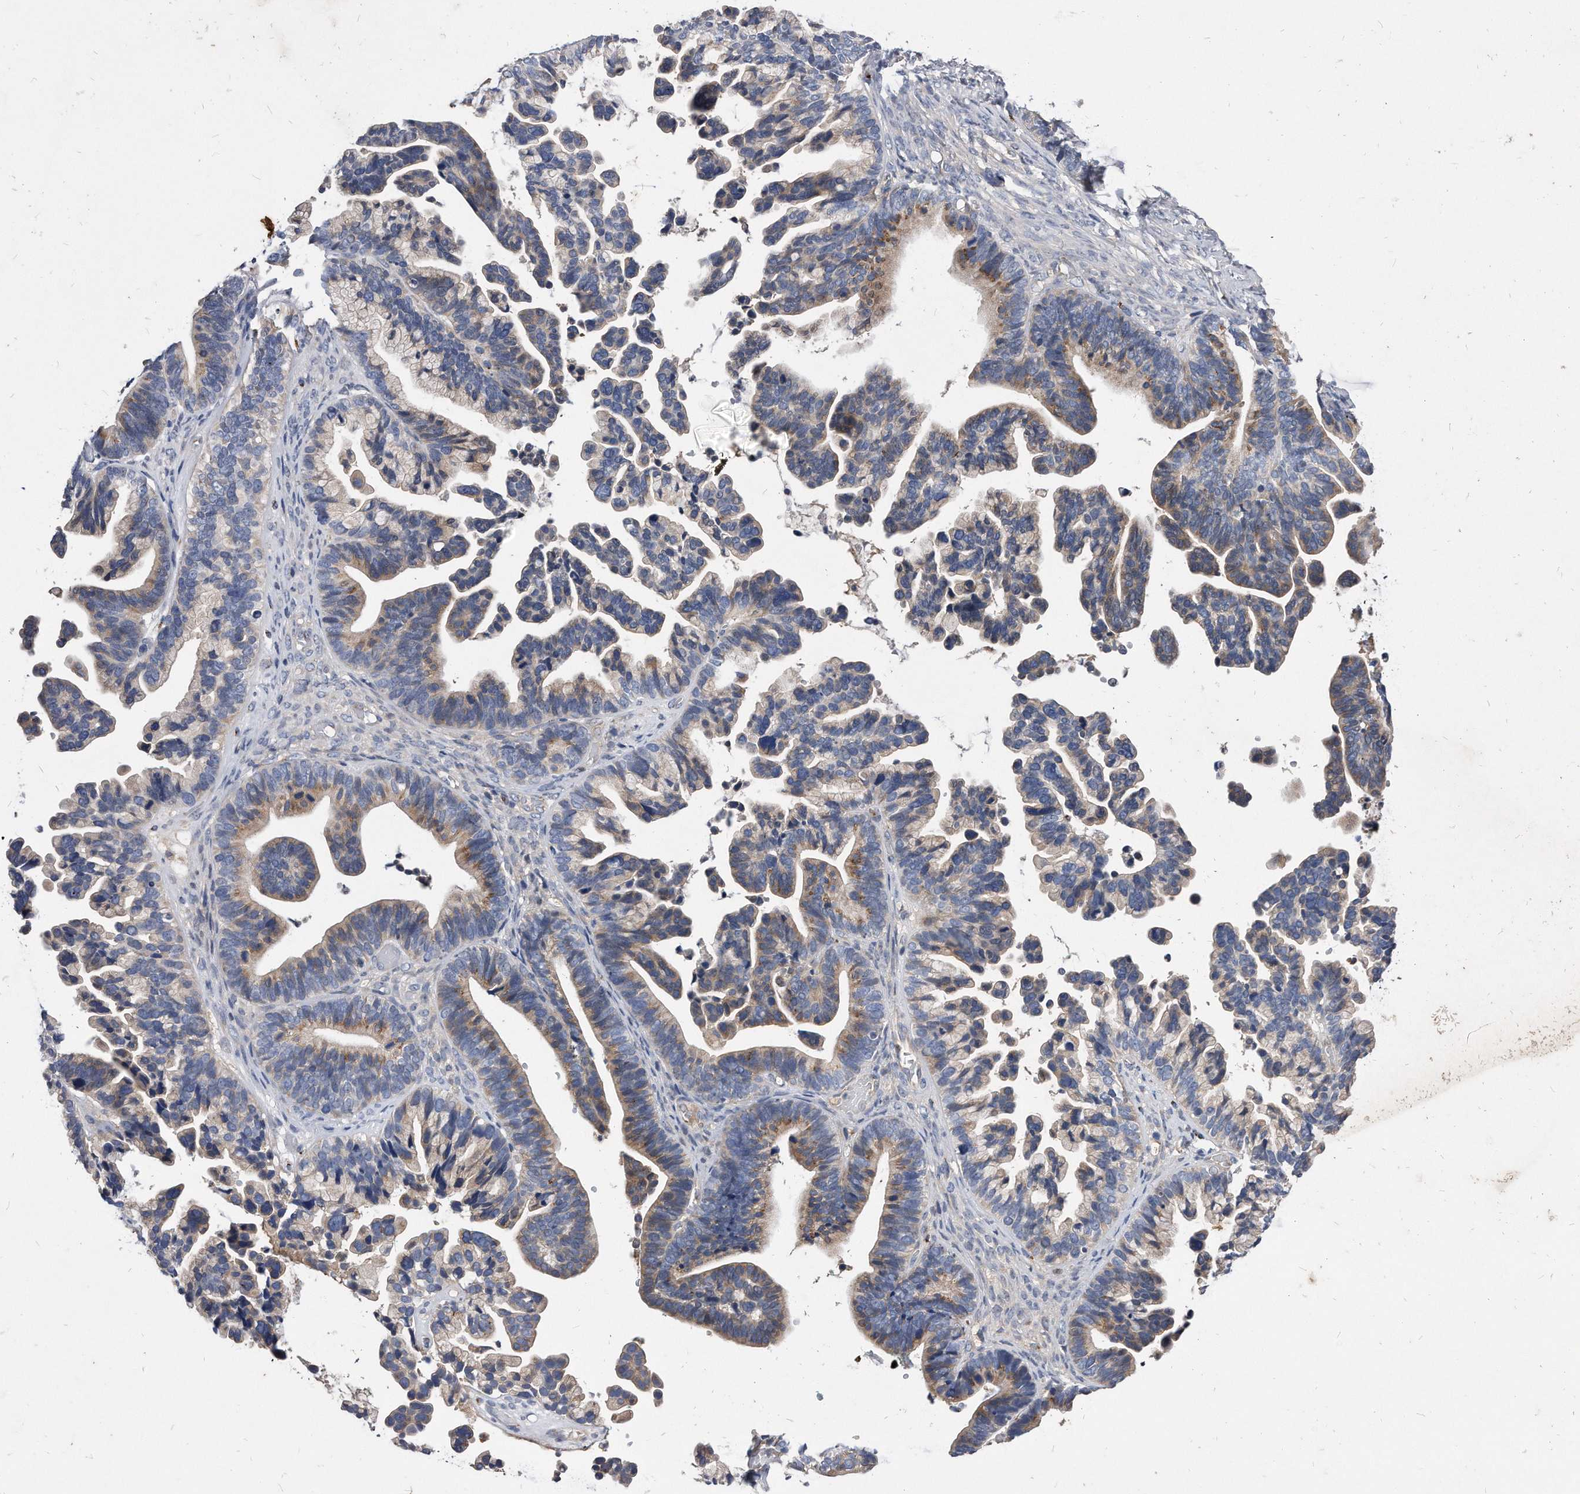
{"staining": {"intensity": "moderate", "quantity": "25%-75%", "location": "cytoplasmic/membranous"}, "tissue": "ovarian cancer", "cell_type": "Tumor cells", "image_type": "cancer", "snomed": [{"axis": "morphology", "description": "Cystadenocarcinoma, serous, NOS"}, {"axis": "topography", "description": "Ovary"}], "caption": "High-magnification brightfield microscopy of ovarian cancer stained with DAB (3,3'-diaminobenzidine) (brown) and counterstained with hematoxylin (blue). tumor cells exhibit moderate cytoplasmic/membranous expression is appreciated in approximately25%-75% of cells.", "gene": "MGAT4A", "patient": {"sex": "female", "age": 56}}